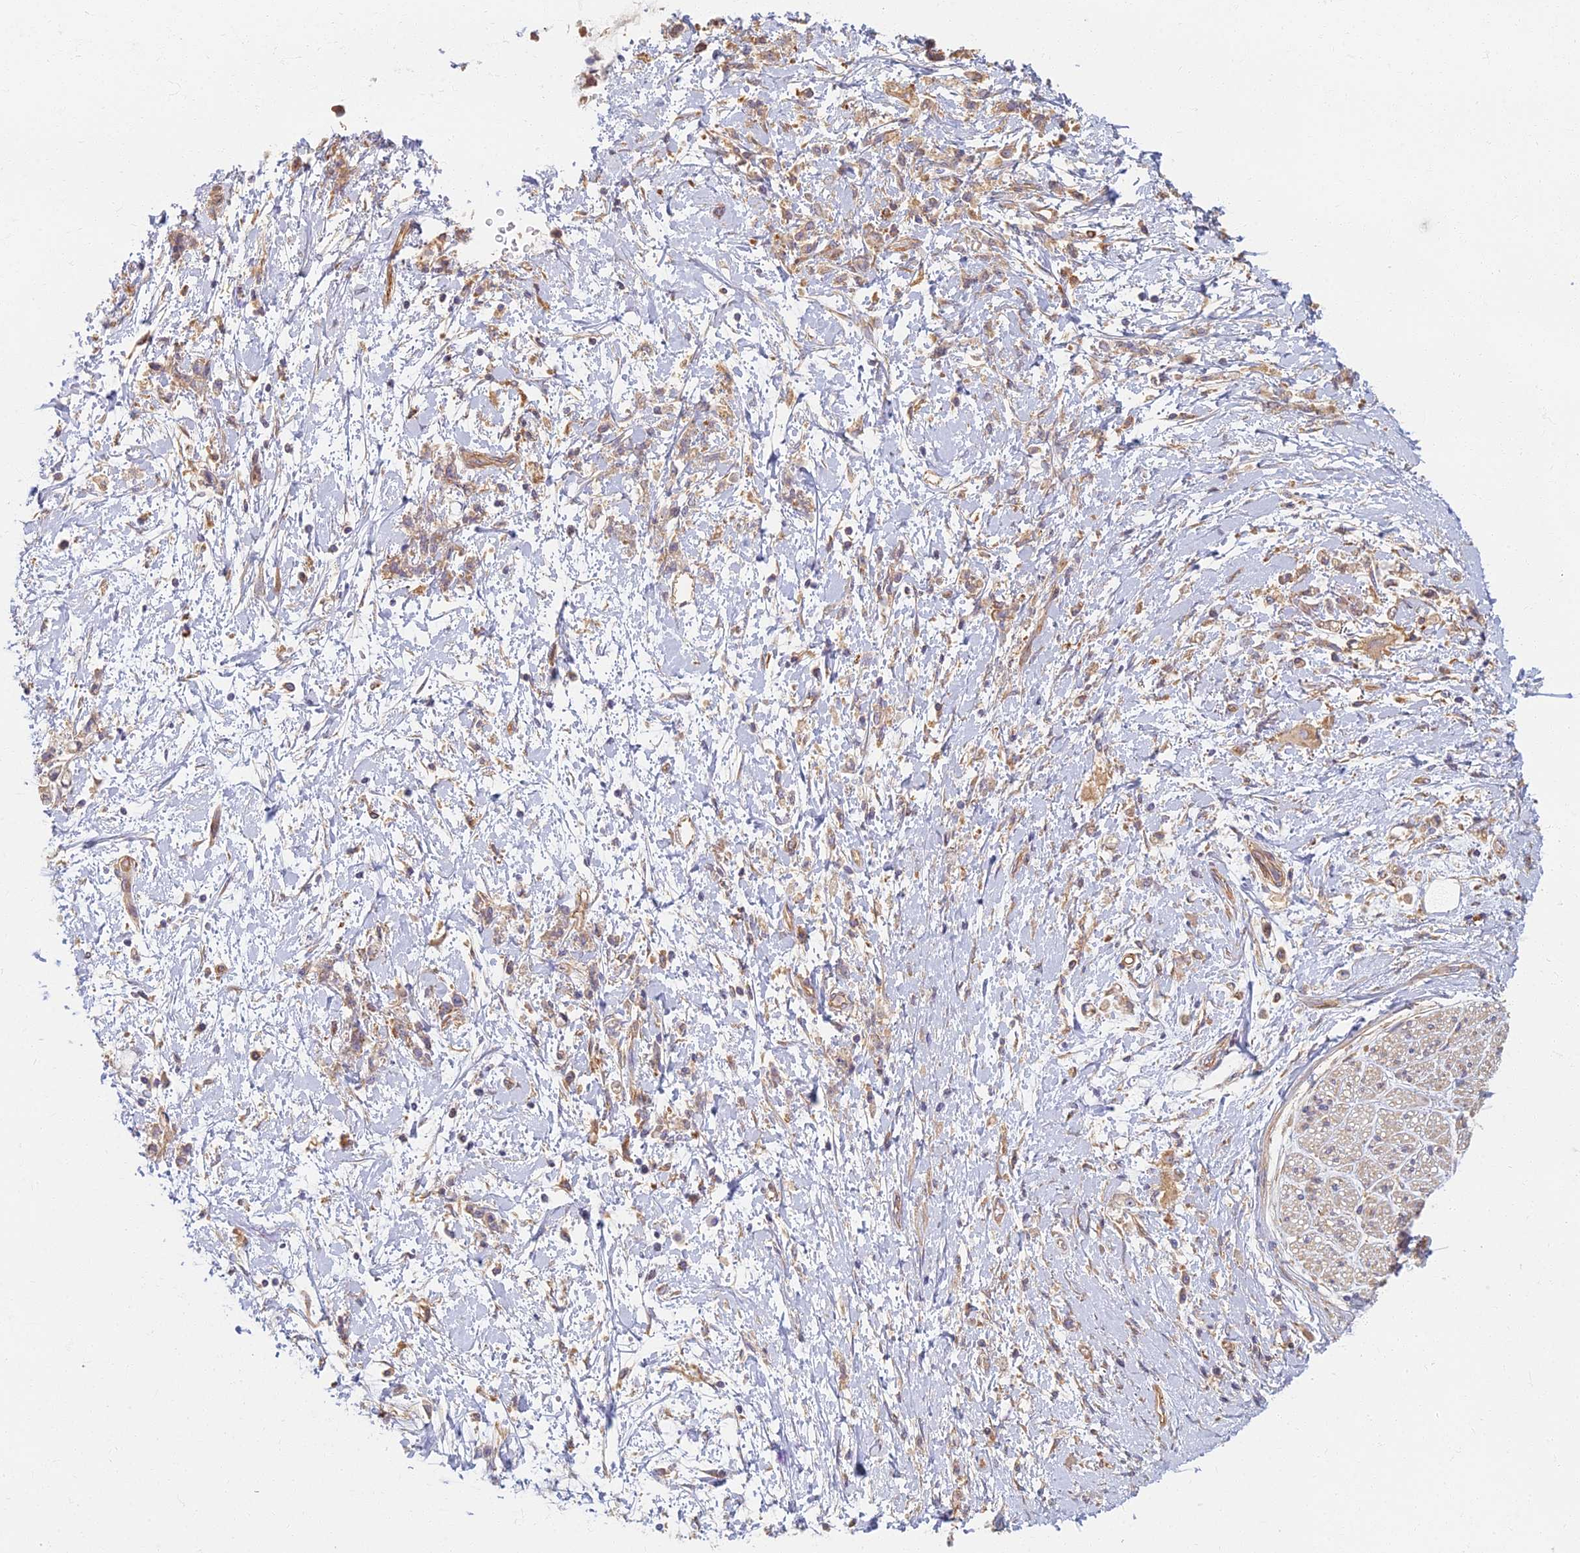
{"staining": {"intensity": "moderate", "quantity": ">75%", "location": "cytoplasmic/membranous"}, "tissue": "stomach cancer", "cell_type": "Tumor cells", "image_type": "cancer", "snomed": [{"axis": "morphology", "description": "Adenocarcinoma, NOS"}, {"axis": "topography", "description": "Stomach"}], "caption": "Stomach adenocarcinoma tissue demonstrates moderate cytoplasmic/membranous positivity in about >75% of tumor cells", "gene": "RBSN", "patient": {"sex": "female", "age": 60}}